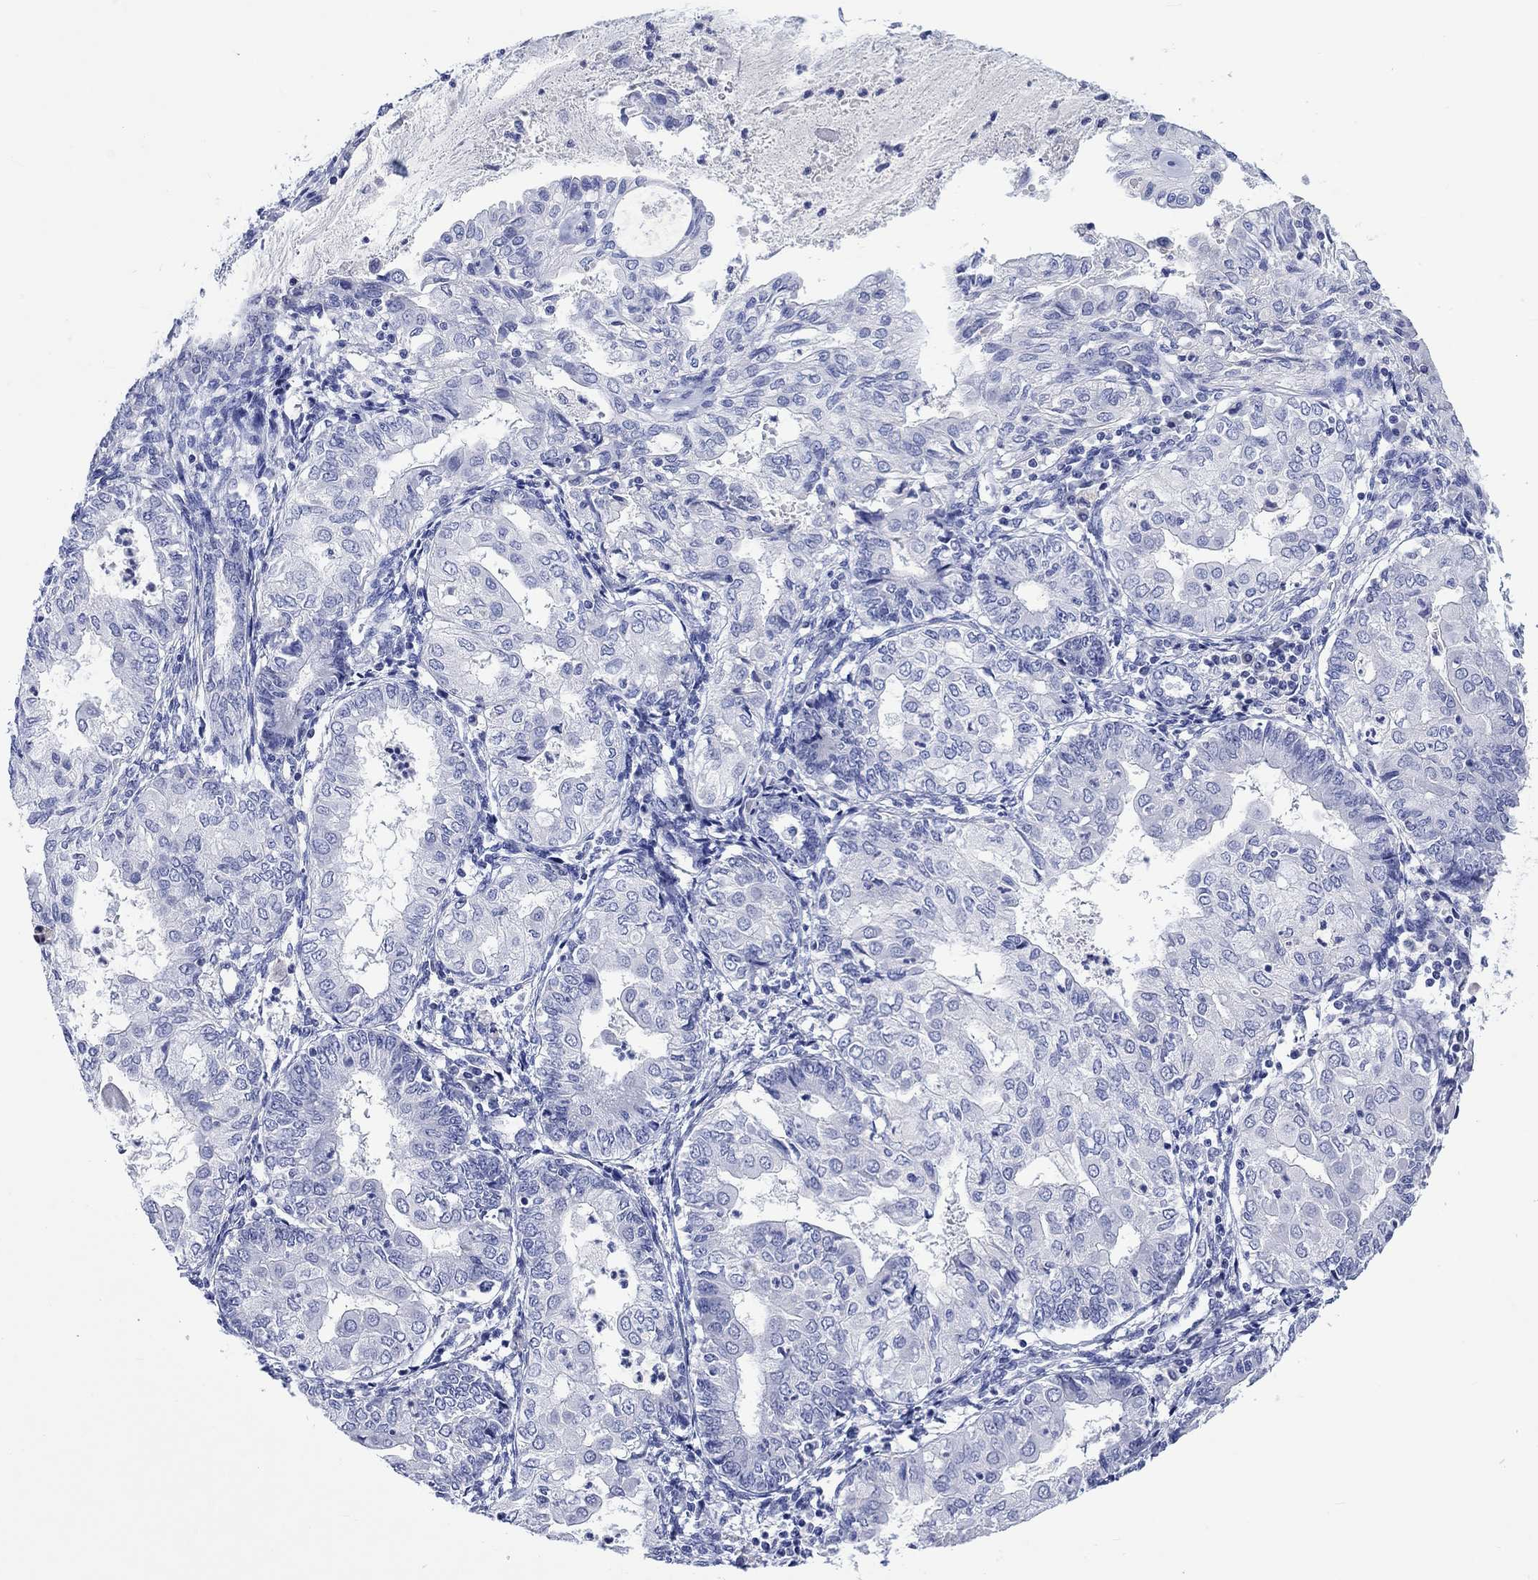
{"staining": {"intensity": "negative", "quantity": "none", "location": "none"}, "tissue": "endometrial cancer", "cell_type": "Tumor cells", "image_type": "cancer", "snomed": [{"axis": "morphology", "description": "Adenocarcinoma, NOS"}, {"axis": "topography", "description": "Endometrium"}], "caption": "Immunohistochemistry (IHC) histopathology image of neoplastic tissue: human adenocarcinoma (endometrial) stained with DAB (3,3'-diaminobenzidine) exhibits no significant protein positivity in tumor cells. (IHC, brightfield microscopy, high magnification).", "gene": "CACNG3", "patient": {"sex": "female", "age": 68}}